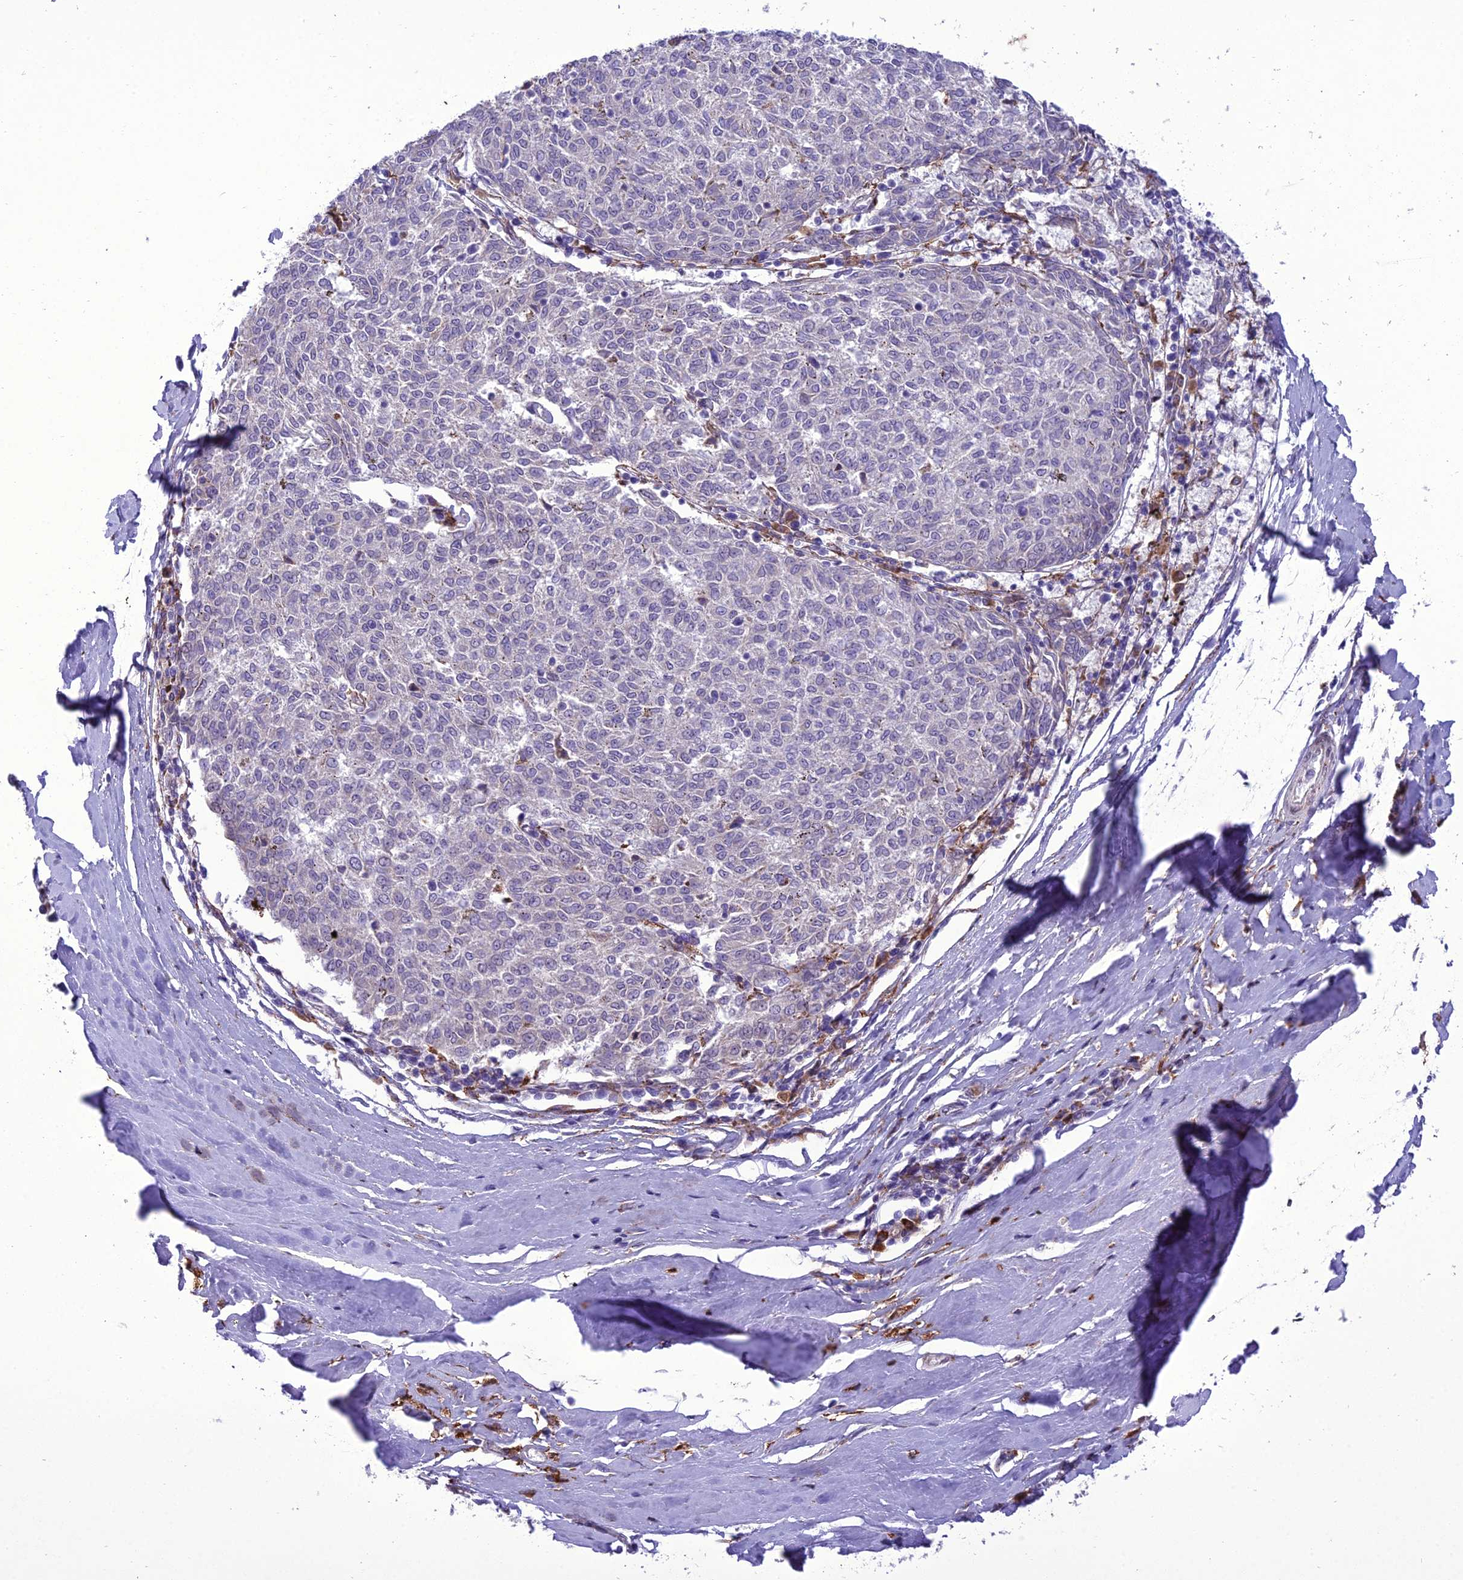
{"staining": {"intensity": "negative", "quantity": "none", "location": "none"}, "tissue": "melanoma", "cell_type": "Tumor cells", "image_type": "cancer", "snomed": [{"axis": "morphology", "description": "Malignant melanoma, NOS"}, {"axis": "topography", "description": "Skin"}], "caption": "Immunohistochemical staining of melanoma exhibits no significant positivity in tumor cells. (DAB (3,3'-diaminobenzidine) IHC visualized using brightfield microscopy, high magnification).", "gene": "NEURL2", "patient": {"sex": "female", "age": 72}}